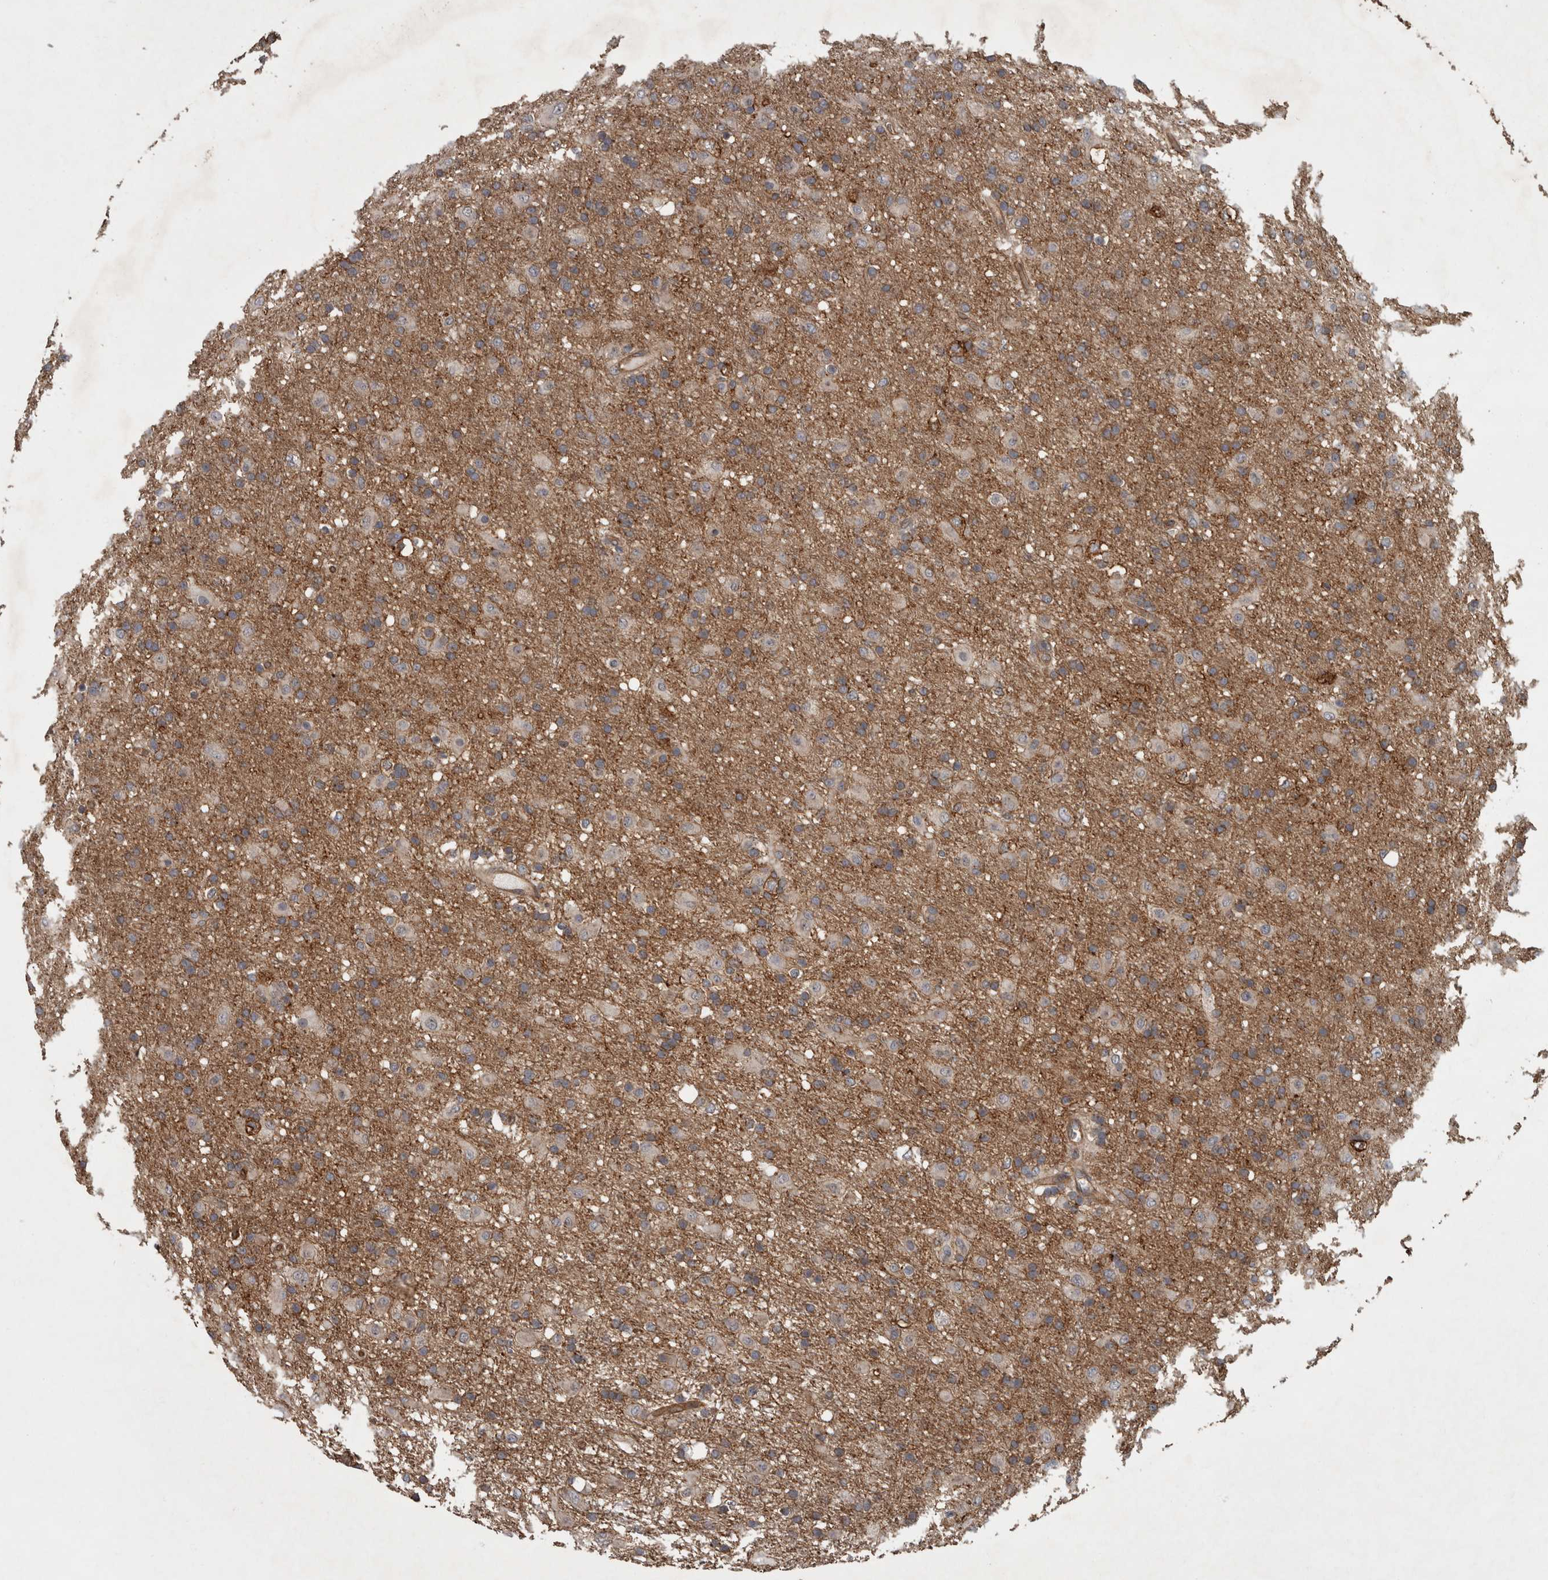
{"staining": {"intensity": "moderate", "quantity": "25%-75%", "location": "cytoplasmic/membranous"}, "tissue": "glioma", "cell_type": "Tumor cells", "image_type": "cancer", "snomed": [{"axis": "morphology", "description": "Glioma, malignant, Low grade"}, {"axis": "topography", "description": "Brain"}], "caption": "Approximately 25%-75% of tumor cells in glioma show moderate cytoplasmic/membranous protein staining as visualized by brown immunohistochemical staining.", "gene": "VEGFD", "patient": {"sex": "male", "age": 65}}